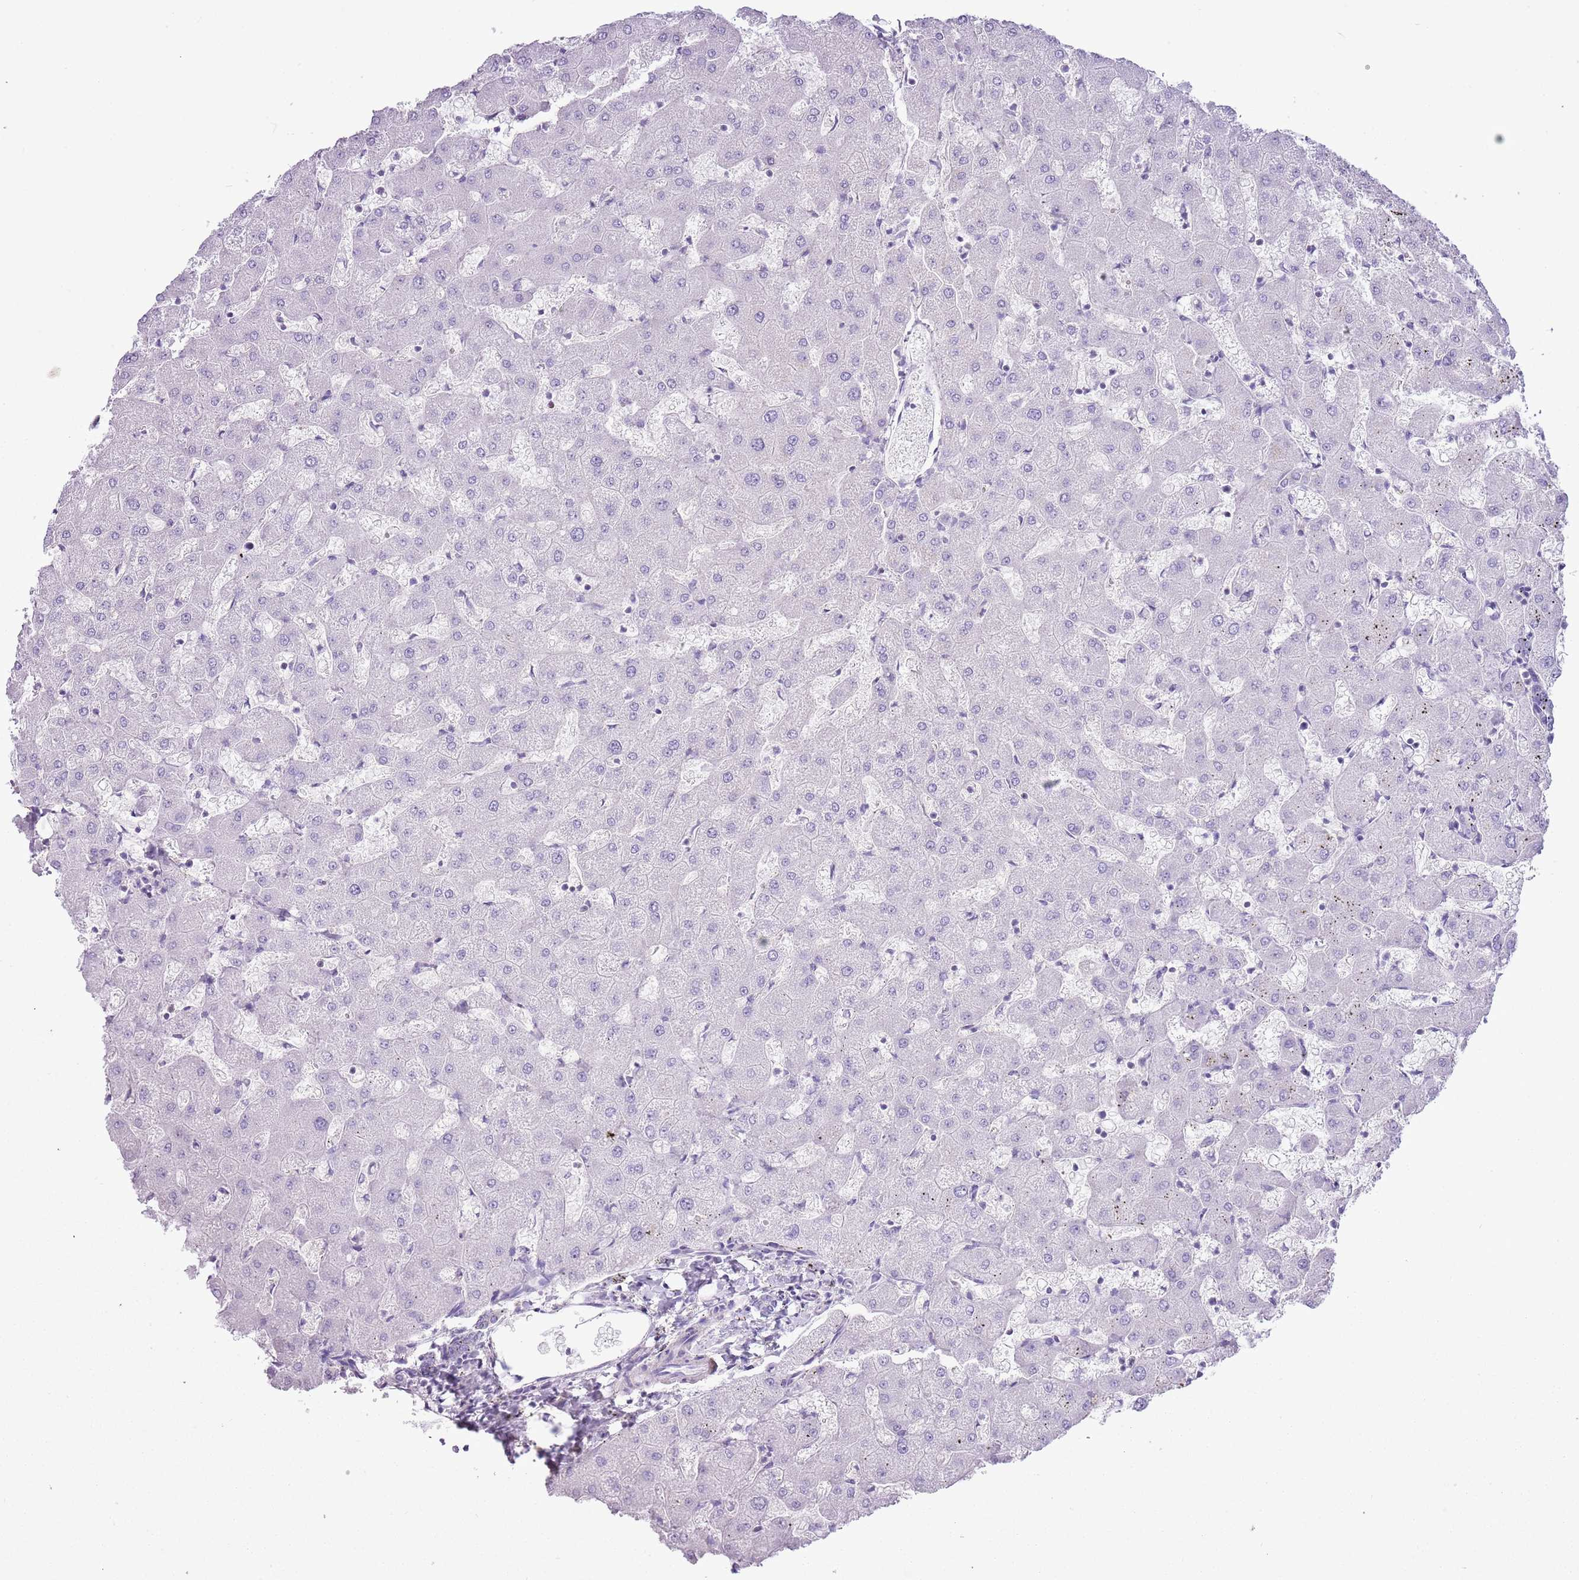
{"staining": {"intensity": "negative", "quantity": "none", "location": "none"}, "tissue": "liver", "cell_type": "Cholangiocytes", "image_type": "normal", "snomed": [{"axis": "morphology", "description": "Normal tissue, NOS"}, {"axis": "topography", "description": "Liver"}], "caption": "A high-resolution photomicrograph shows immunohistochemistry (IHC) staining of normal liver, which exhibits no significant positivity in cholangiocytes. (DAB (3,3'-diaminobenzidine) IHC, high magnification).", "gene": "SLC23A1", "patient": {"sex": "female", "age": 63}}